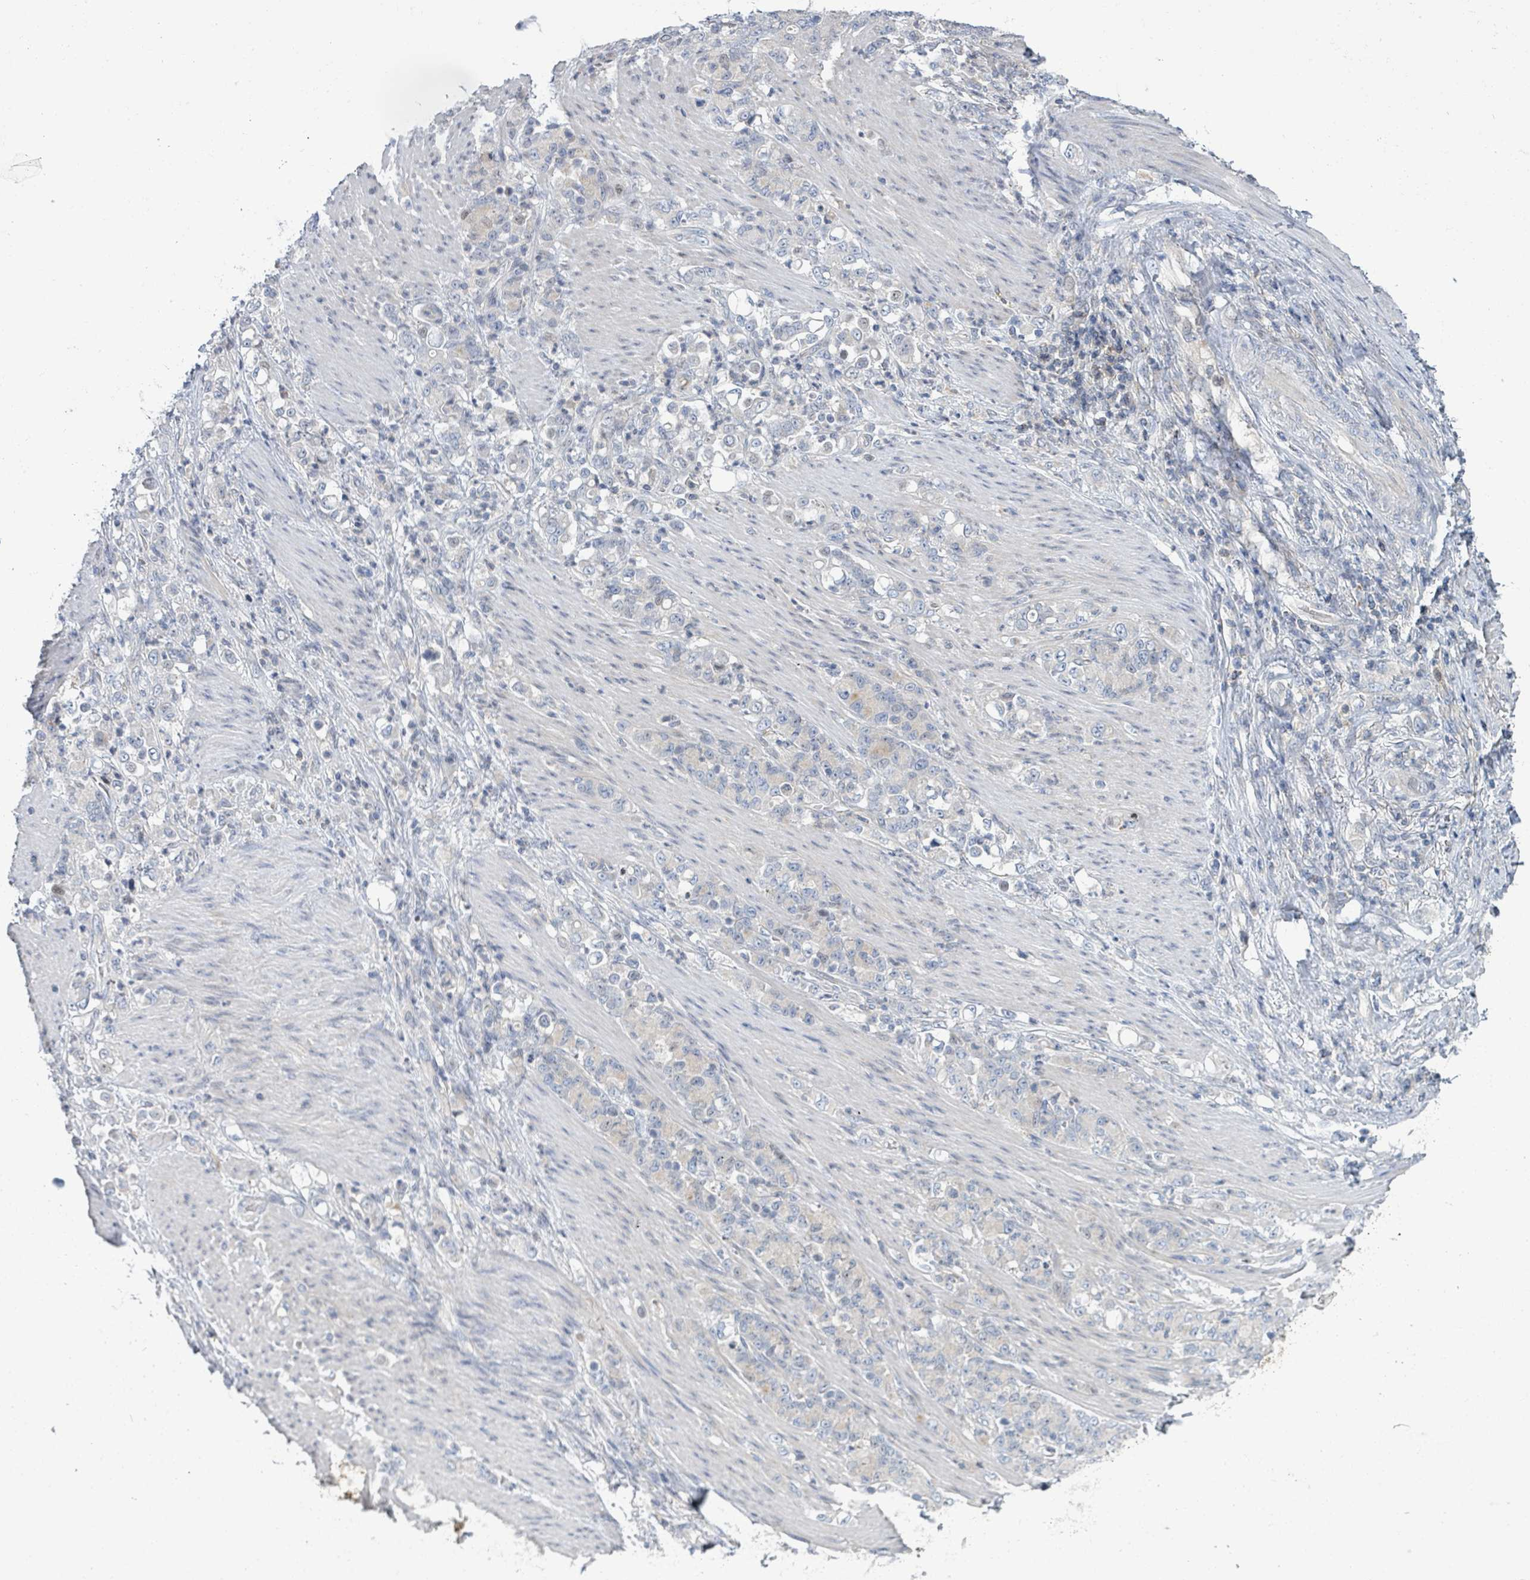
{"staining": {"intensity": "negative", "quantity": "none", "location": "none"}, "tissue": "stomach cancer", "cell_type": "Tumor cells", "image_type": "cancer", "snomed": [{"axis": "morphology", "description": "Adenocarcinoma, NOS"}, {"axis": "topography", "description": "Stomach"}], "caption": "Immunohistochemistry (IHC) photomicrograph of human stomach adenocarcinoma stained for a protein (brown), which shows no expression in tumor cells.", "gene": "DGKZ", "patient": {"sex": "female", "age": 79}}